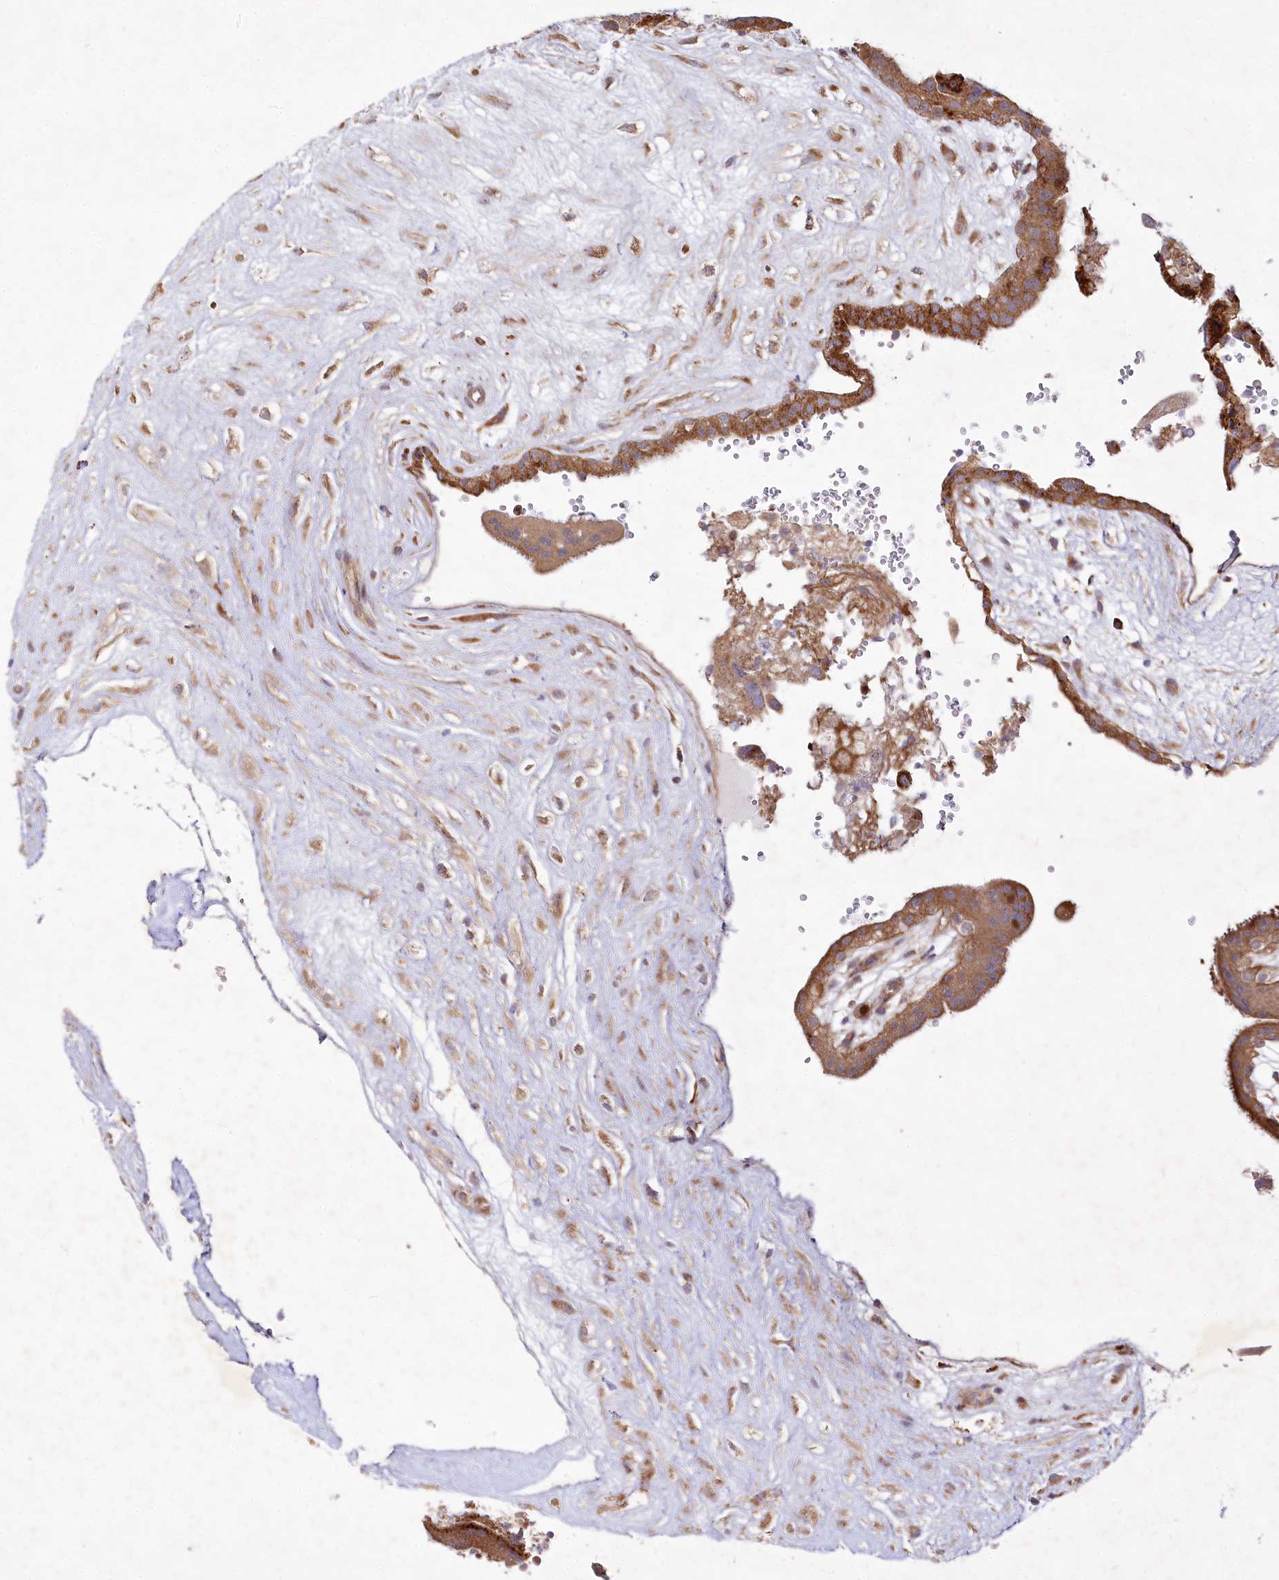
{"staining": {"intensity": "moderate", "quantity": ">75%", "location": "cytoplasmic/membranous"}, "tissue": "placenta", "cell_type": "Trophoblastic cells", "image_type": "normal", "snomed": [{"axis": "morphology", "description": "Normal tissue, NOS"}, {"axis": "topography", "description": "Placenta"}], "caption": "Immunohistochemical staining of benign placenta shows medium levels of moderate cytoplasmic/membranous staining in approximately >75% of trophoblastic cells. (IHC, brightfield microscopy, high magnification).", "gene": "PSTK", "patient": {"sex": "female", "age": 18}}